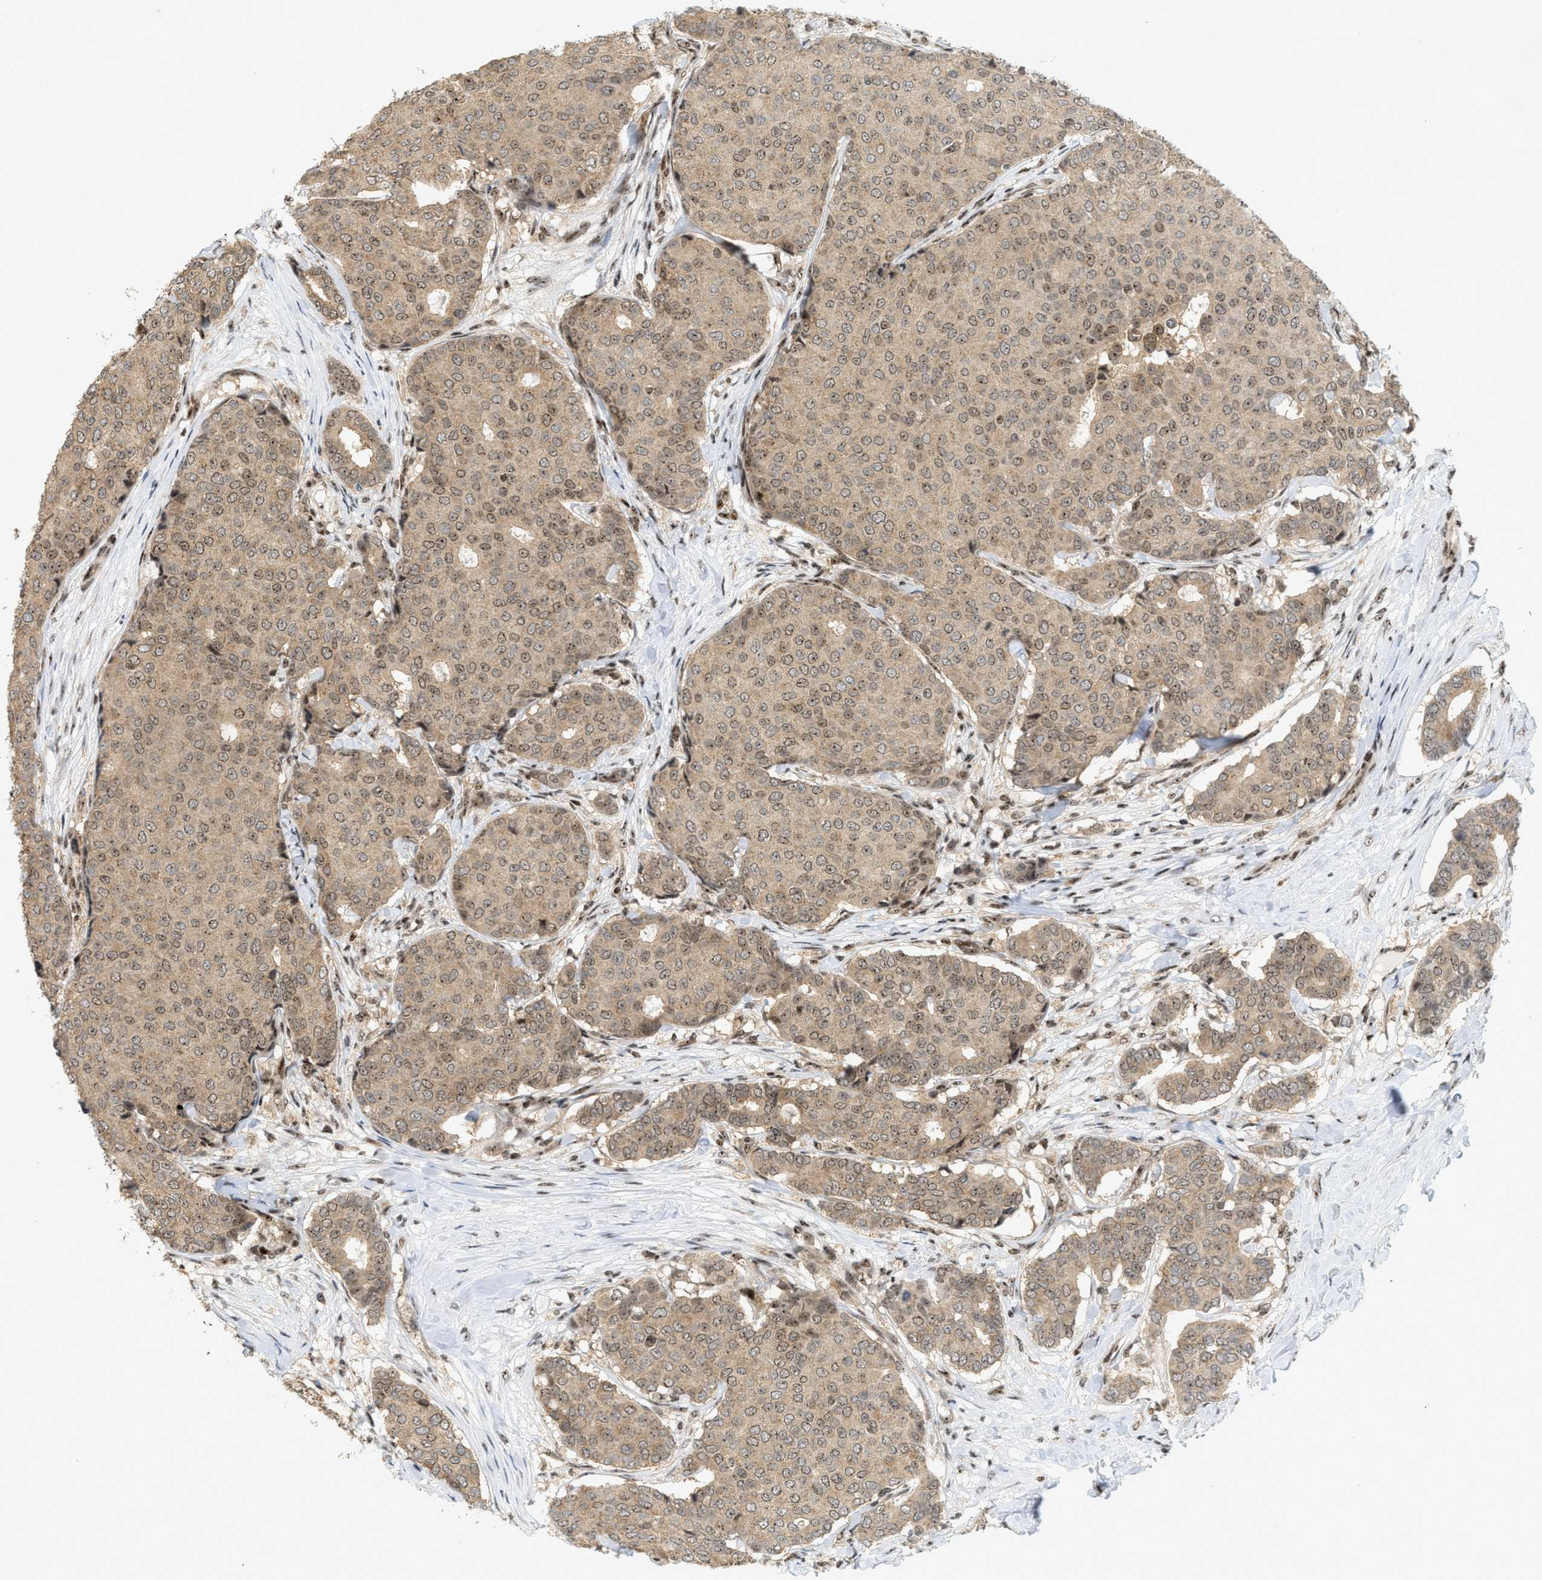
{"staining": {"intensity": "weak", "quantity": ">75%", "location": "cytoplasmic/membranous,nuclear"}, "tissue": "breast cancer", "cell_type": "Tumor cells", "image_type": "cancer", "snomed": [{"axis": "morphology", "description": "Duct carcinoma"}, {"axis": "topography", "description": "Breast"}], "caption": "Protein analysis of breast infiltrating ductal carcinoma tissue reveals weak cytoplasmic/membranous and nuclear expression in approximately >75% of tumor cells. The staining was performed using DAB (3,3'-diaminobenzidine) to visualize the protein expression in brown, while the nuclei were stained in blue with hematoxylin (Magnification: 20x).", "gene": "ZNF22", "patient": {"sex": "female", "age": 75}}